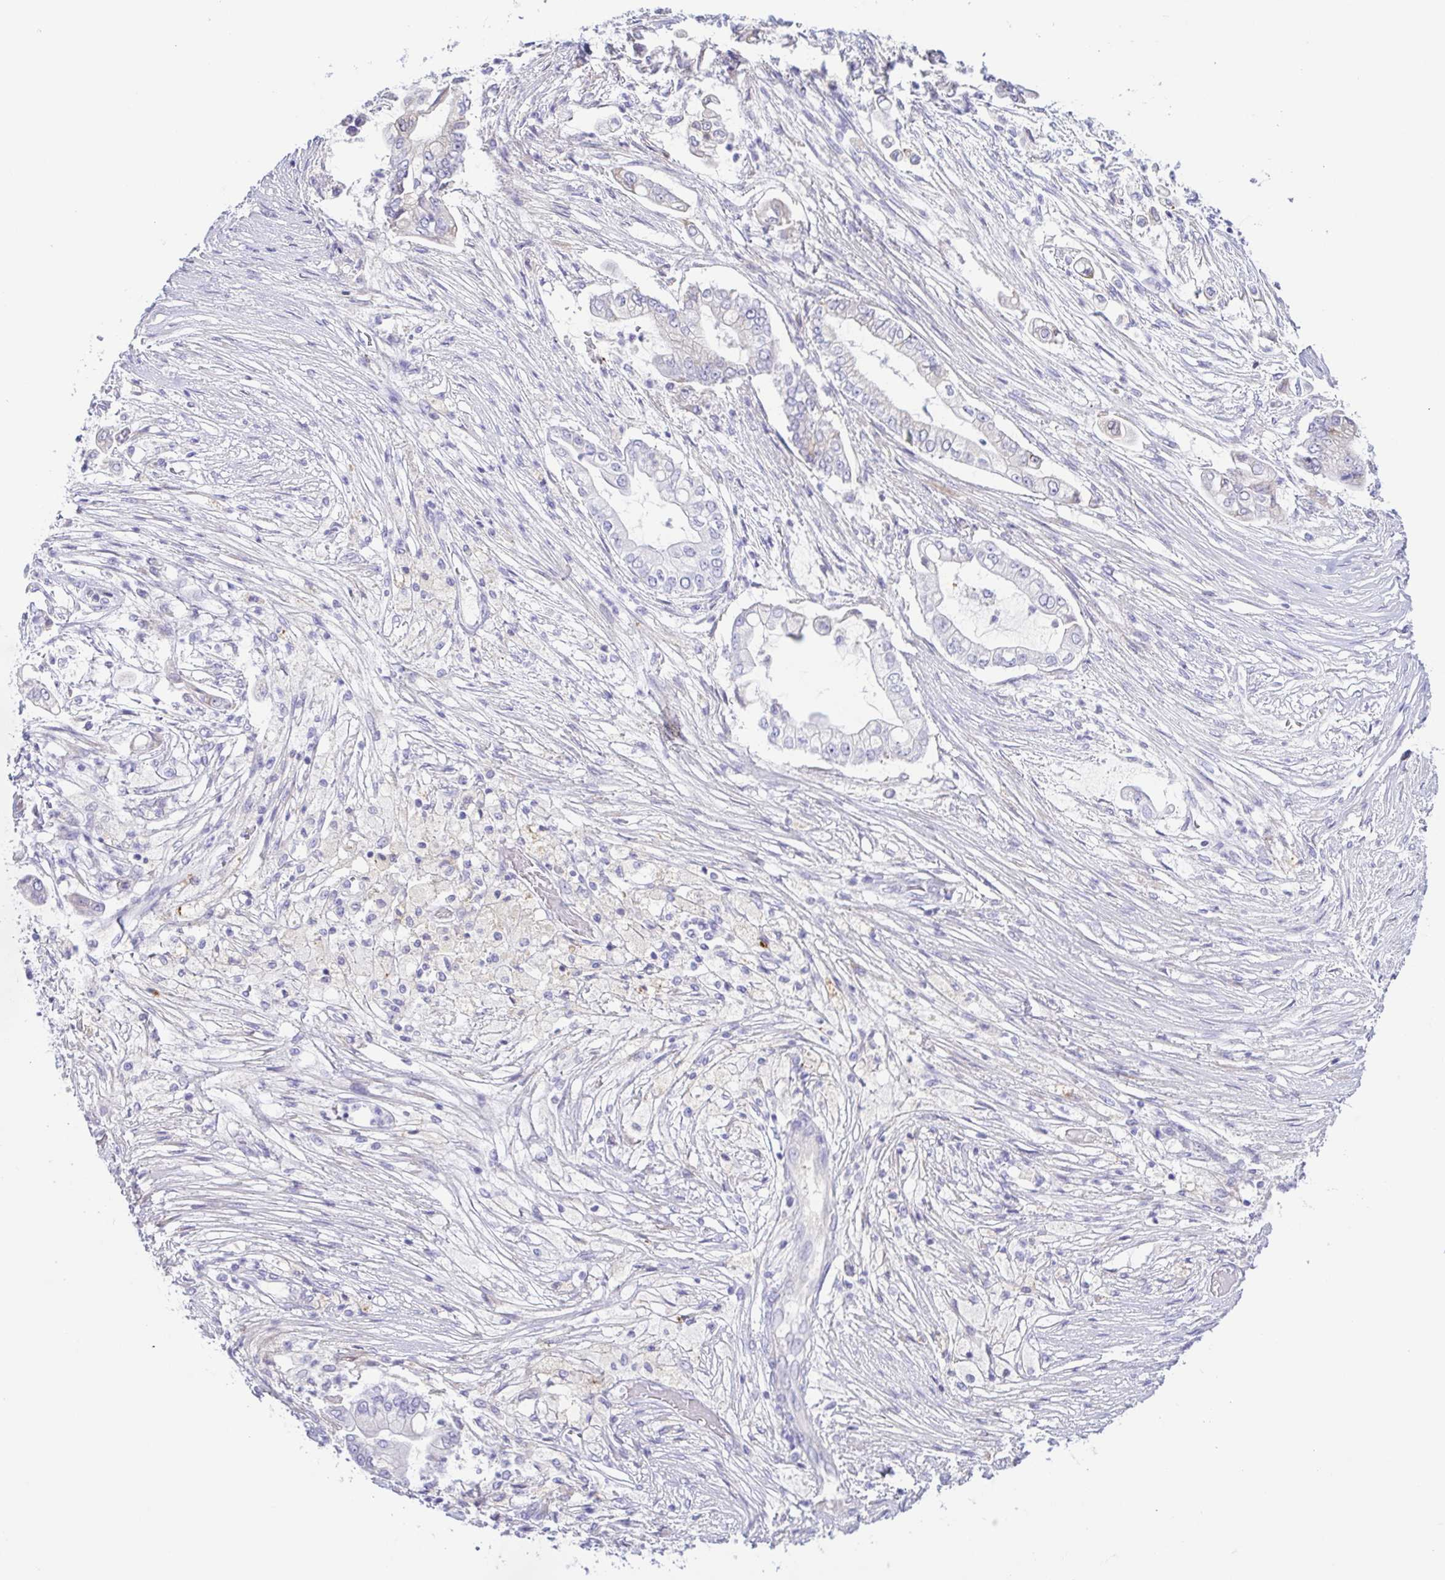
{"staining": {"intensity": "negative", "quantity": "none", "location": "none"}, "tissue": "pancreatic cancer", "cell_type": "Tumor cells", "image_type": "cancer", "snomed": [{"axis": "morphology", "description": "Adenocarcinoma, NOS"}, {"axis": "topography", "description": "Pancreas"}], "caption": "An image of human pancreatic cancer (adenocarcinoma) is negative for staining in tumor cells.", "gene": "A1BG", "patient": {"sex": "female", "age": 69}}